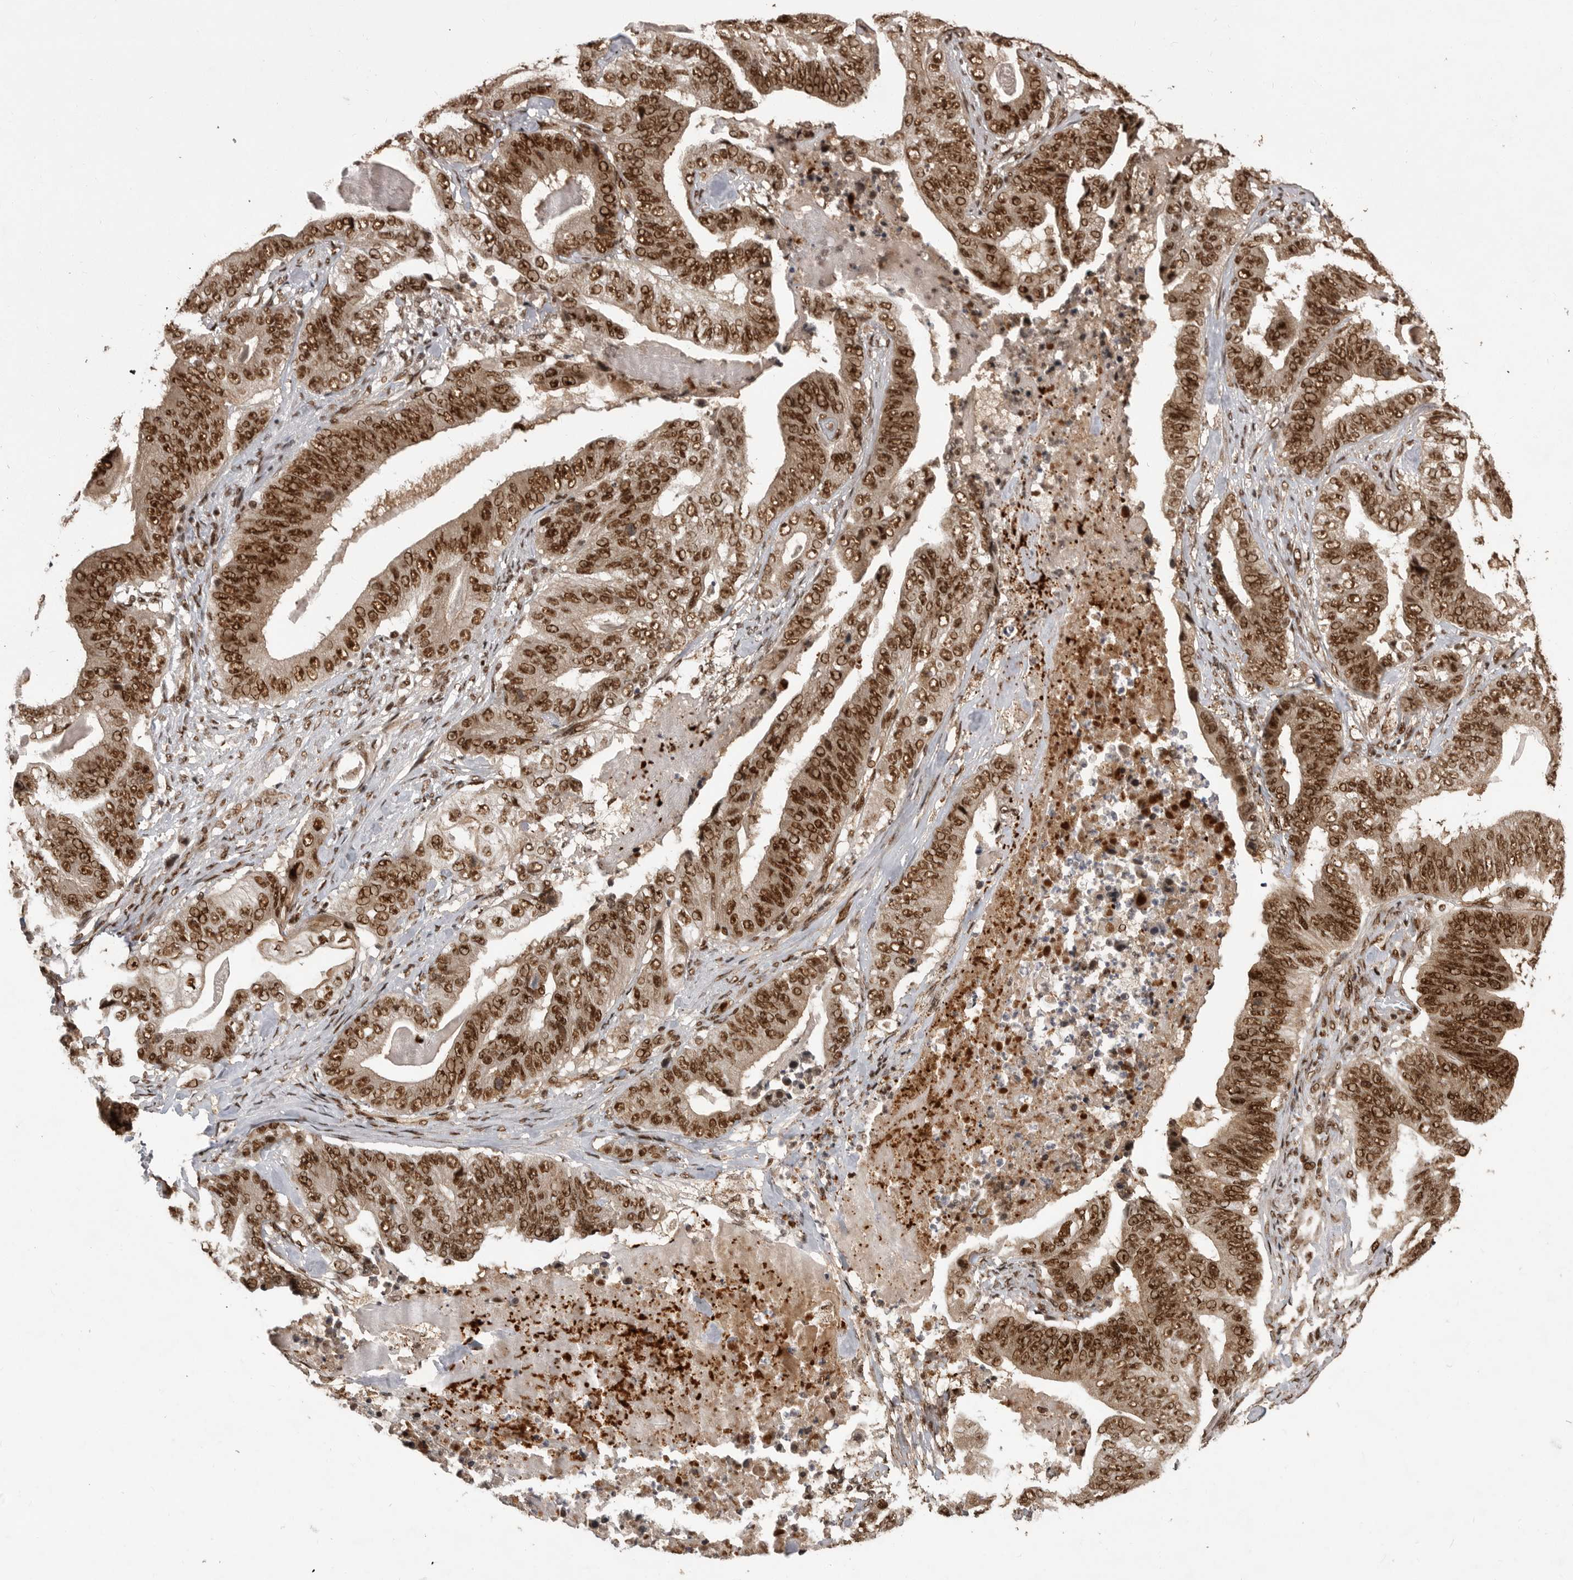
{"staining": {"intensity": "strong", "quantity": ">75%", "location": "nuclear"}, "tissue": "stomach cancer", "cell_type": "Tumor cells", "image_type": "cancer", "snomed": [{"axis": "morphology", "description": "Adenocarcinoma, NOS"}, {"axis": "topography", "description": "Stomach"}], "caption": "Strong nuclear staining is identified in approximately >75% of tumor cells in stomach cancer.", "gene": "PPP1R8", "patient": {"sex": "female", "age": 73}}